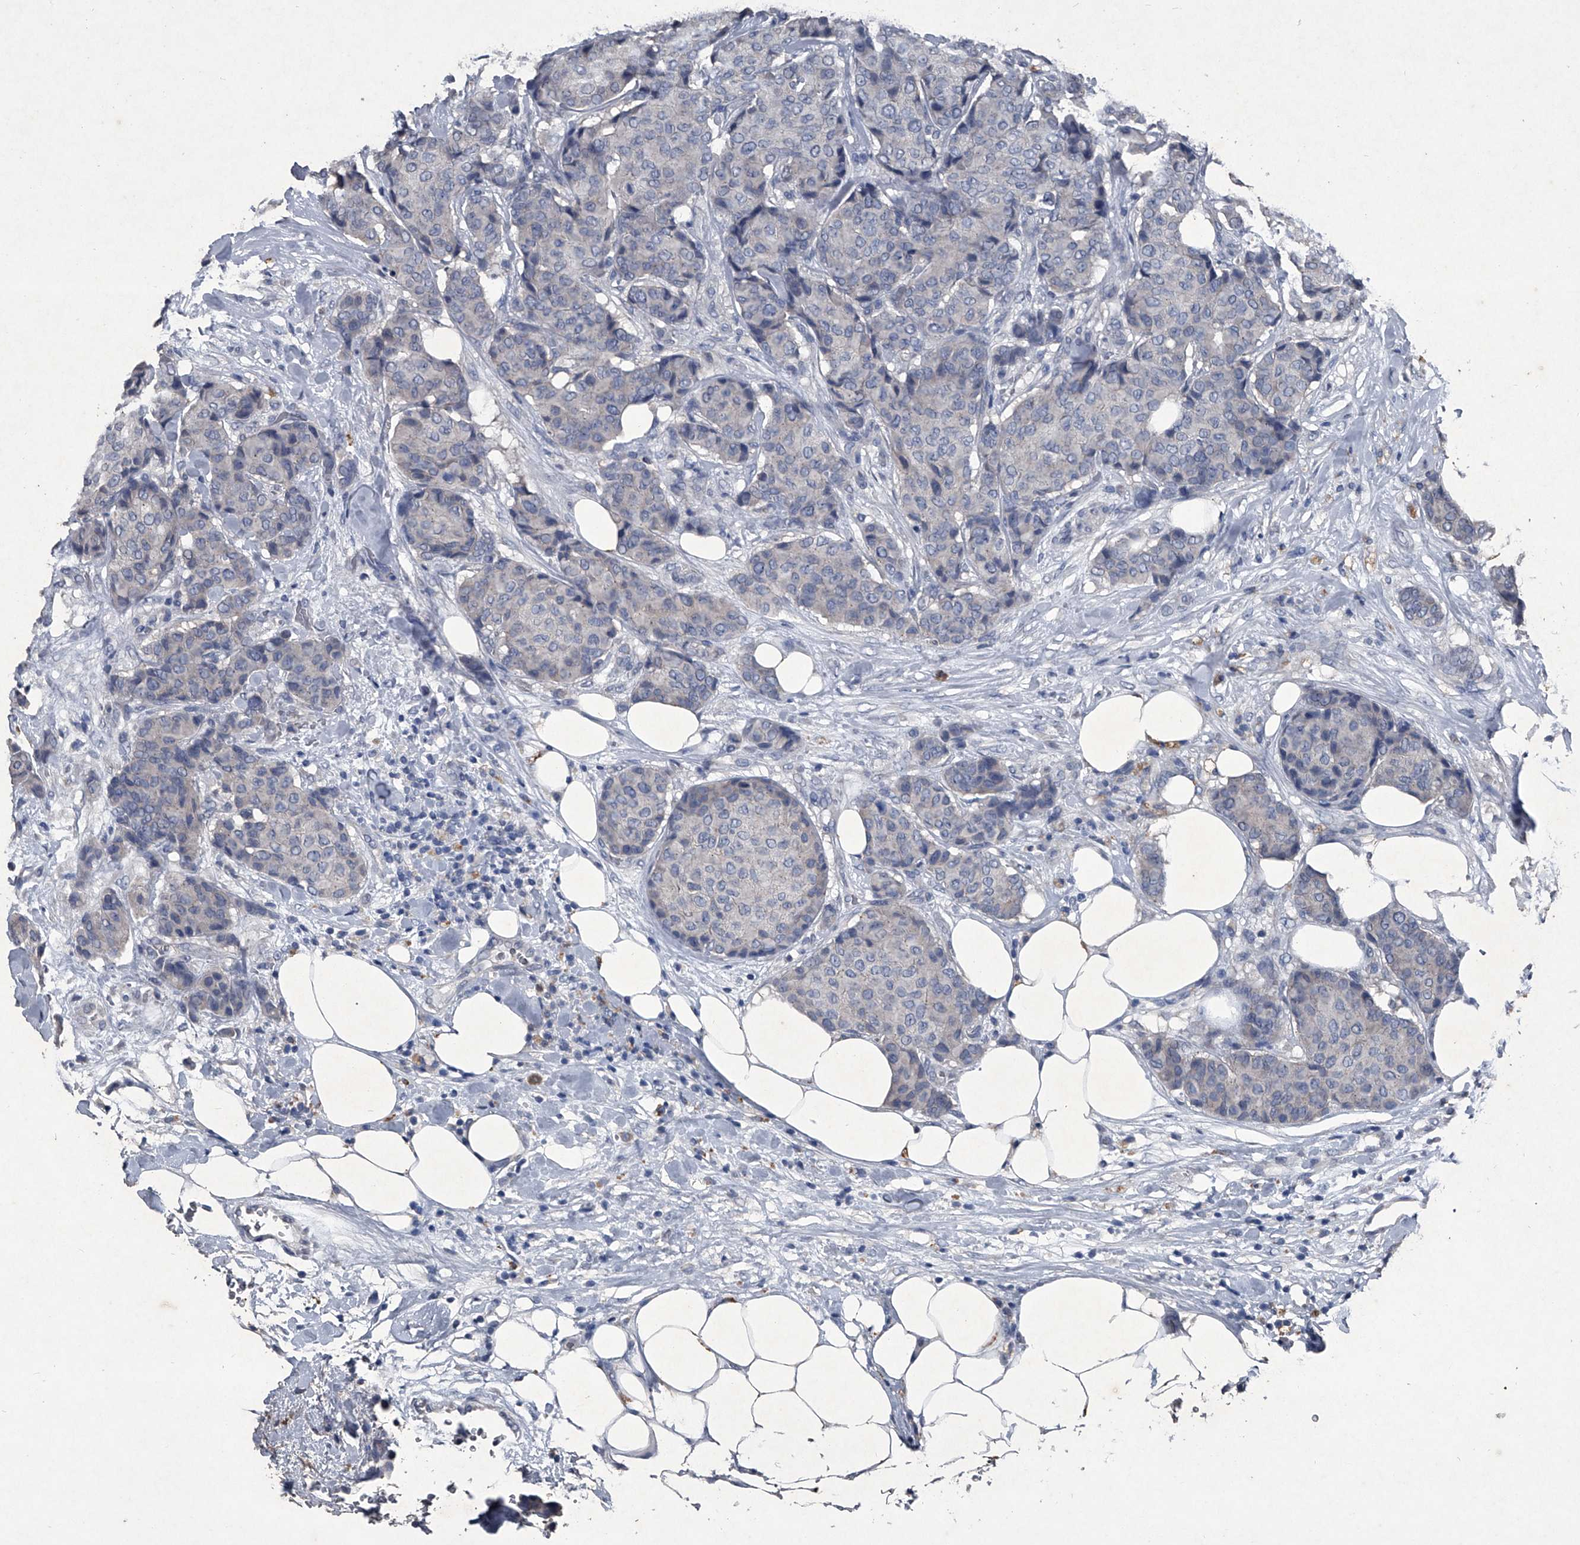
{"staining": {"intensity": "negative", "quantity": "none", "location": "none"}, "tissue": "breast cancer", "cell_type": "Tumor cells", "image_type": "cancer", "snomed": [{"axis": "morphology", "description": "Duct carcinoma"}, {"axis": "topography", "description": "Breast"}], "caption": "The immunohistochemistry photomicrograph has no significant staining in tumor cells of invasive ductal carcinoma (breast) tissue.", "gene": "MAPKAP1", "patient": {"sex": "female", "age": 75}}